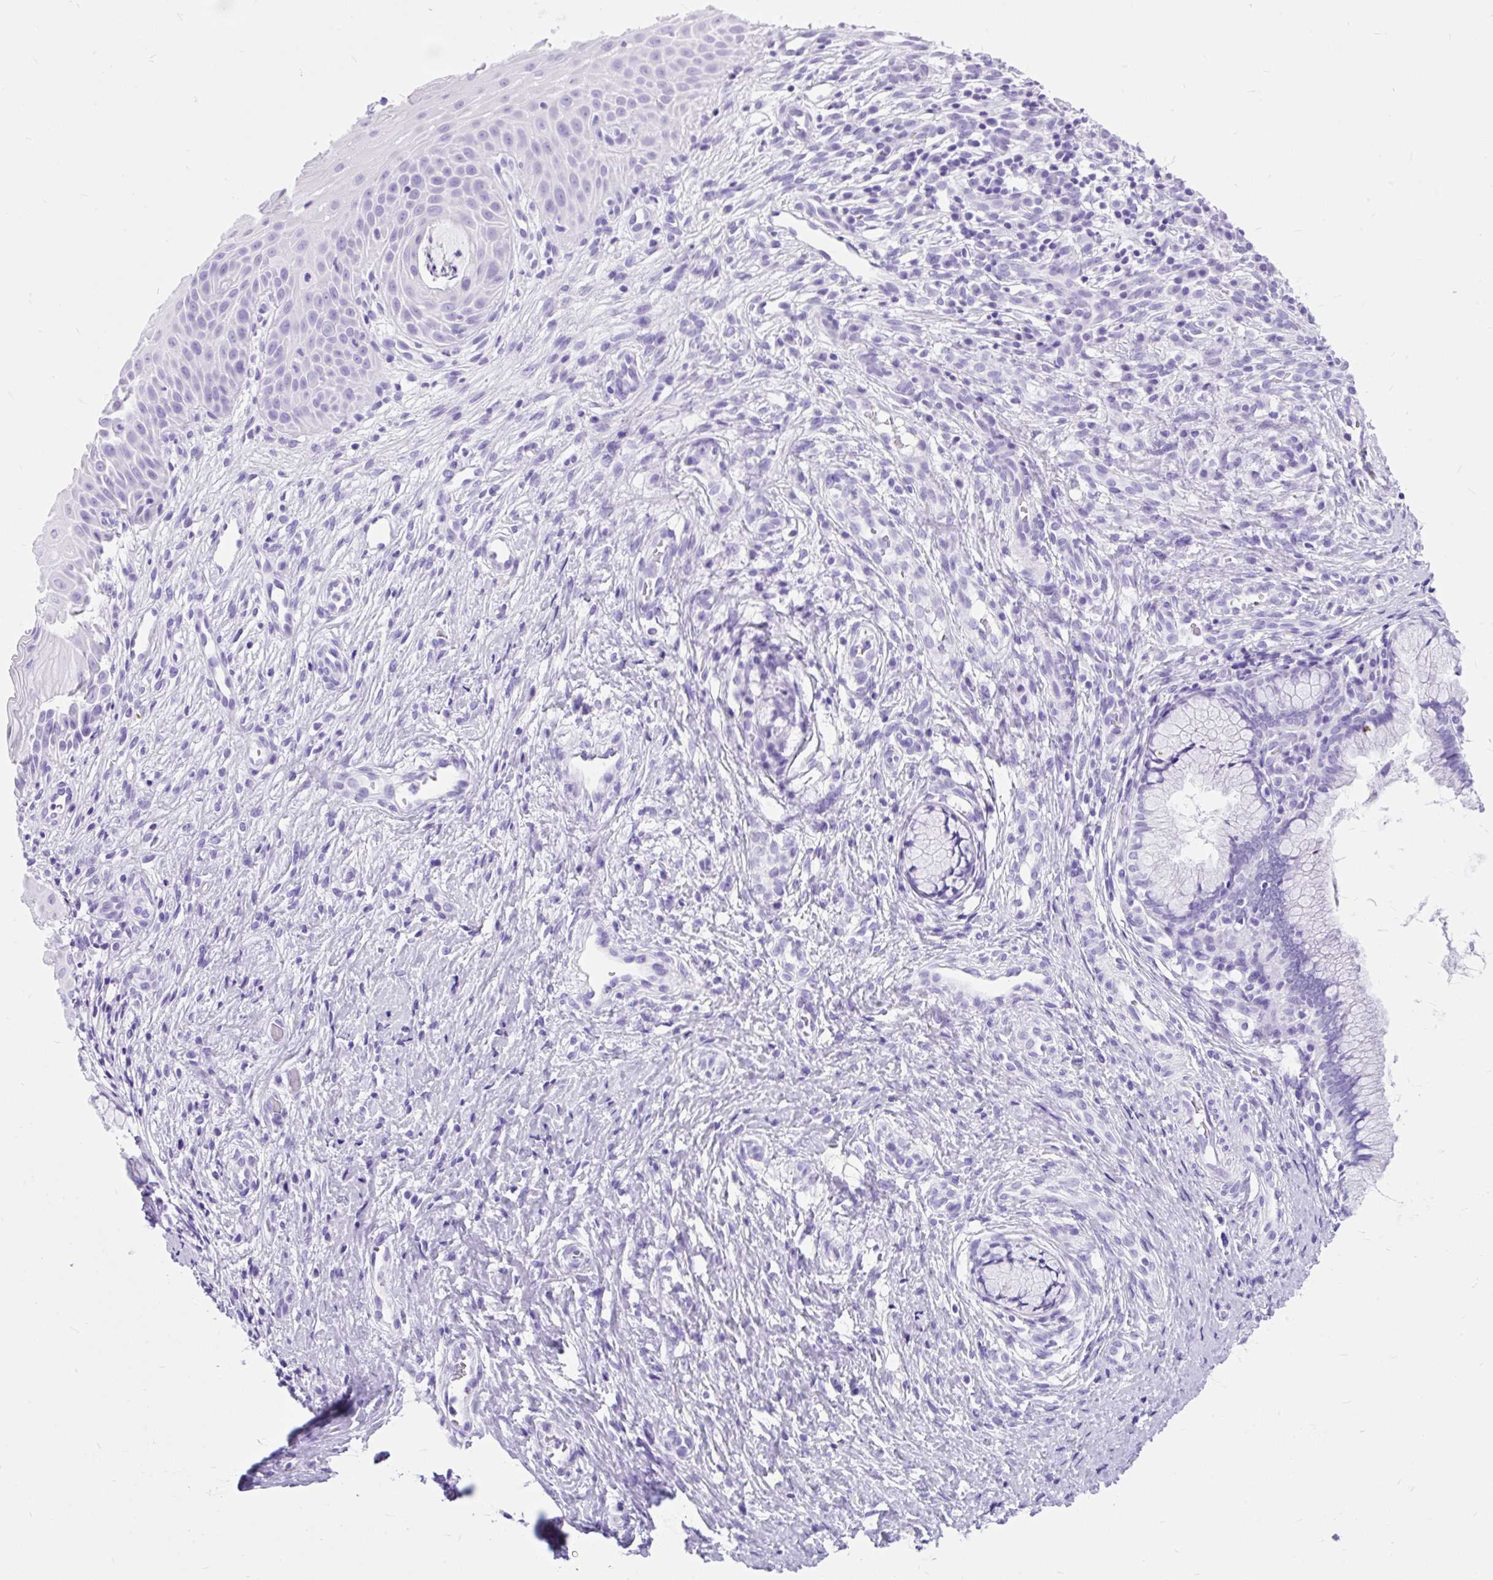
{"staining": {"intensity": "negative", "quantity": "none", "location": "none"}, "tissue": "cervix", "cell_type": "Glandular cells", "image_type": "normal", "snomed": [{"axis": "morphology", "description": "Normal tissue, NOS"}, {"axis": "topography", "description": "Cervix"}], "caption": "Cervix stained for a protein using IHC exhibits no positivity glandular cells.", "gene": "PVALB", "patient": {"sex": "female", "age": 36}}